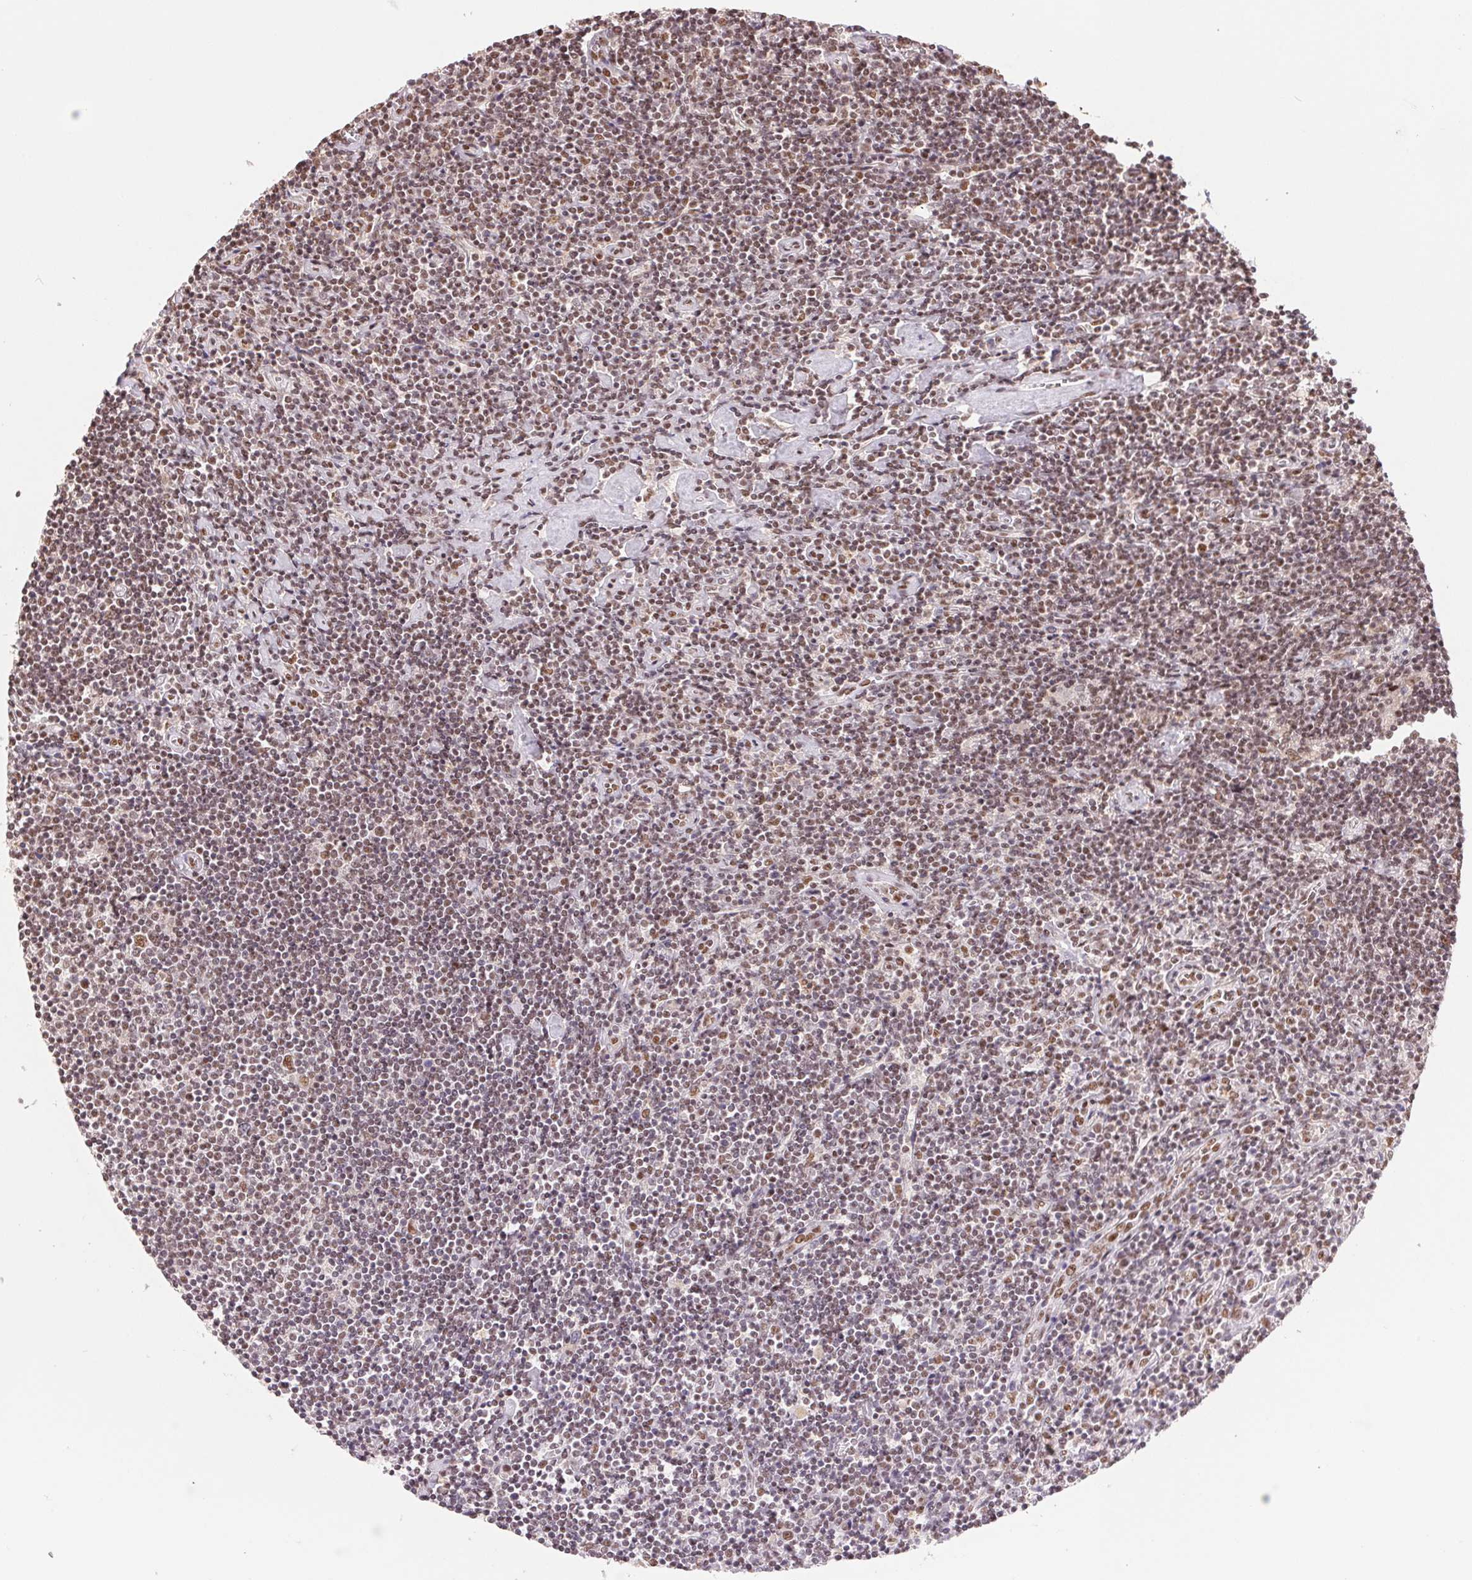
{"staining": {"intensity": "moderate", "quantity": ">75%", "location": "nuclear"}, "tissue": "lymphoma", "cell_type": "Tumor cells", "image_type": "cancer", "snomed": [{"axis": "morphology", "description": "Hodgkin's disease, NOS"}, {"axis": "topography", "description": "Lymph node"}], "caption": "Protein positivity by immunohistochemistry (IHC) displays moderate nuclear staining in about >75% of tumor cells in Hodgkin's disease. (DAB IHC with brightfield microscopy, high magnification).", "gene": "SREK1", "patient": {"sex": "male", "age": 40}}